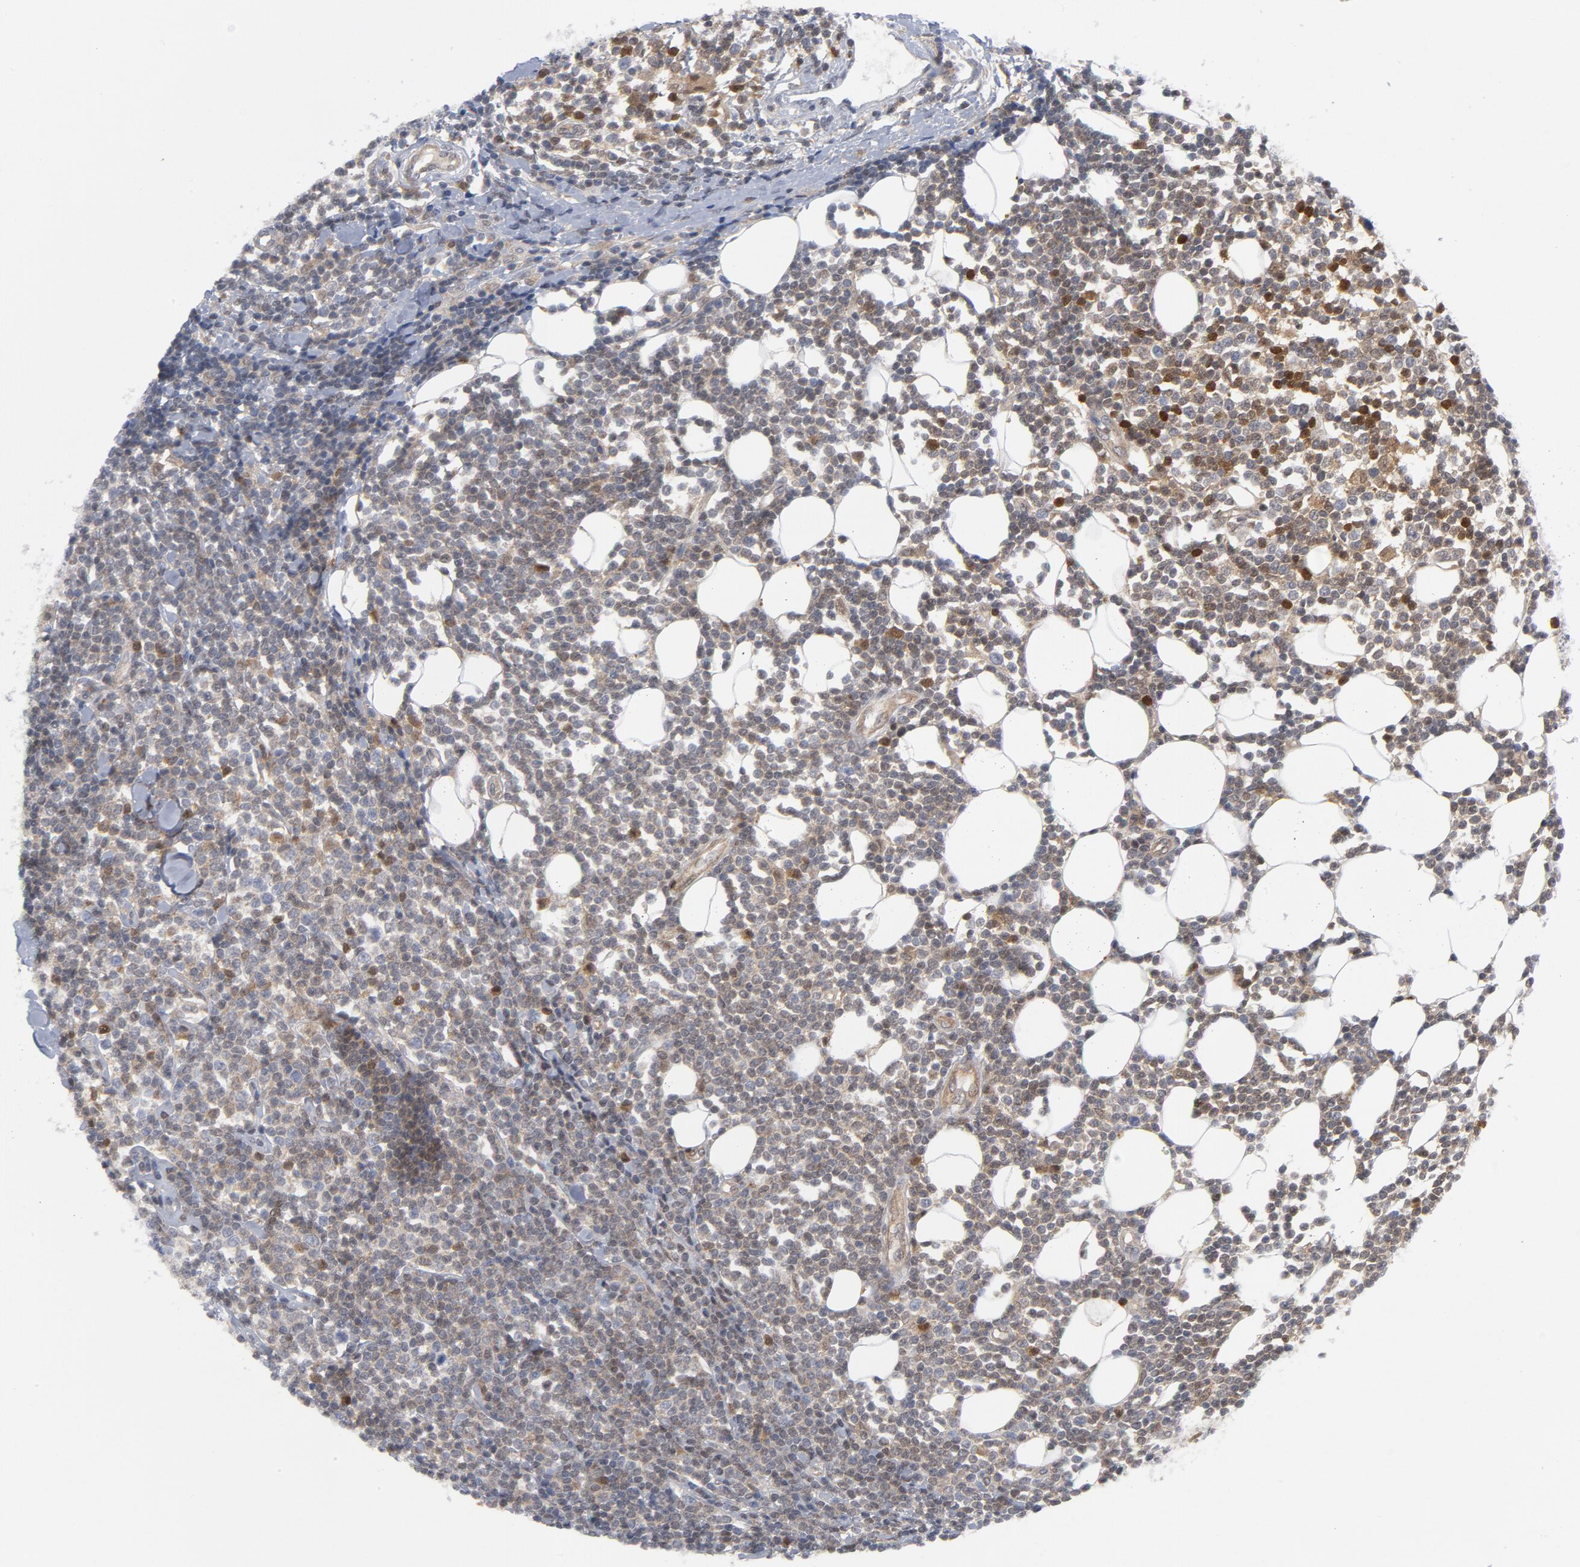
{"staining": {"intensity": "weak", "quantity": "25%-75%", "location": "cytoplasmic/membranous"}, "tissue": "lymphoma", "cell_type": "Tumor cells", "image_type": "cancer", "snomed": [{"axis": "morphology", "description": "Malignant lymphoma, non-Hodgkin's type, Low grade"}, {"axis": "topography", "description": "Soft tissue"}], "caption": "This micrograph exhibits immunohistochemistry (IHC) staining of human lymphoma, with low weak cytoplasmic/membranous expression in approximately 25%-75% of tumor cells.", "gene": "TRADD", "patient": {"sex": "male", "age": 92}}